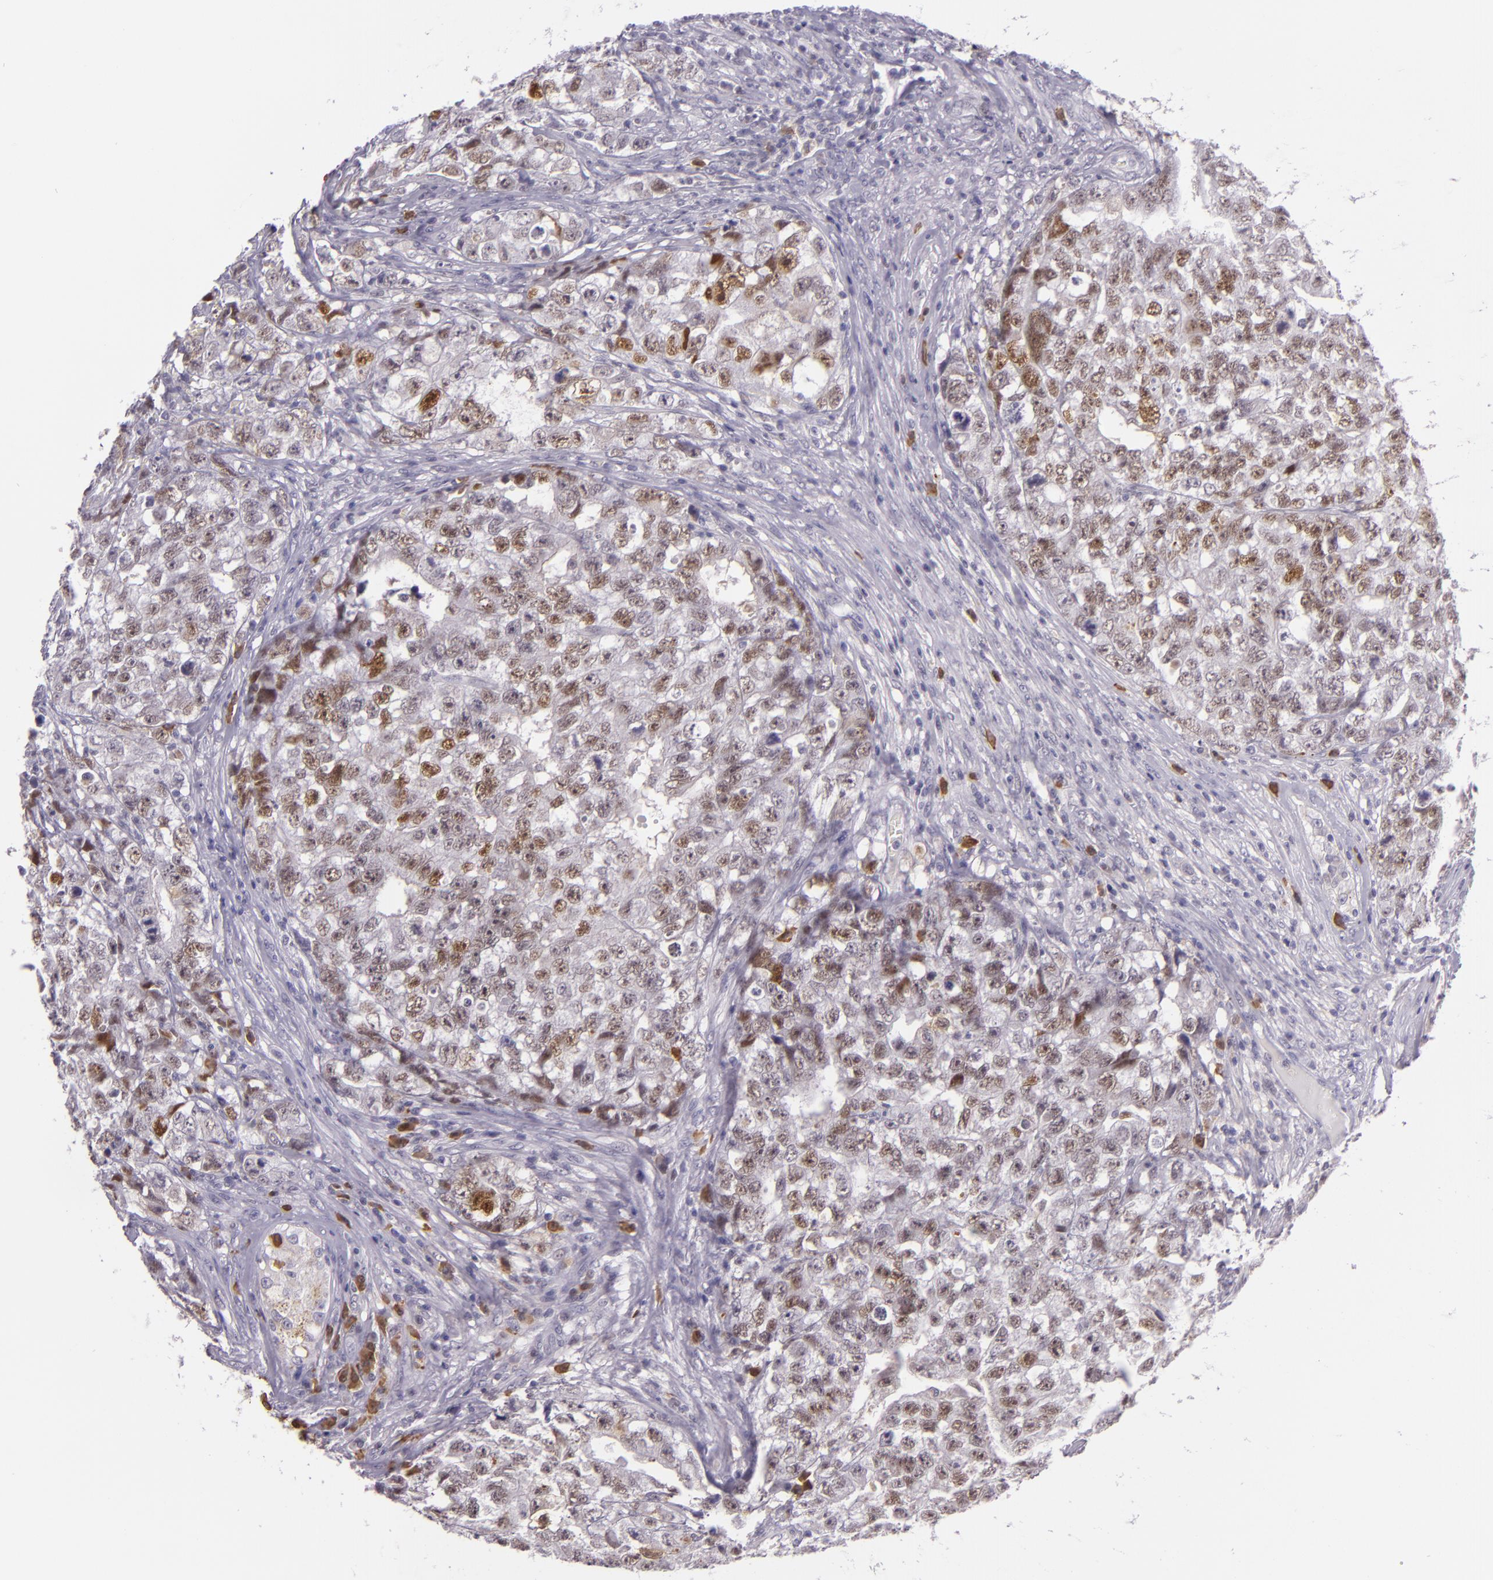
{"staining": {"intensity": "moderate", "quantity": "25%-75%", "location": "nuclear"}, "tissue": "testis cancer", "cell_type": "Tumor cells", "image_type": "cancer", "snomed": [{"axis": "morphology", "description": "Carcinoma, Embryonal, NOS"}, {"axis": "topography", "description": "Testis"}], "caption": "Embryonal carcinoma (testis) stained with a brown dye shows moderate nuclear positive expression in about 25%-75% of tumor cells.", "gene": "CHEK2", "patient": {"sex": "male", "age": 31}}